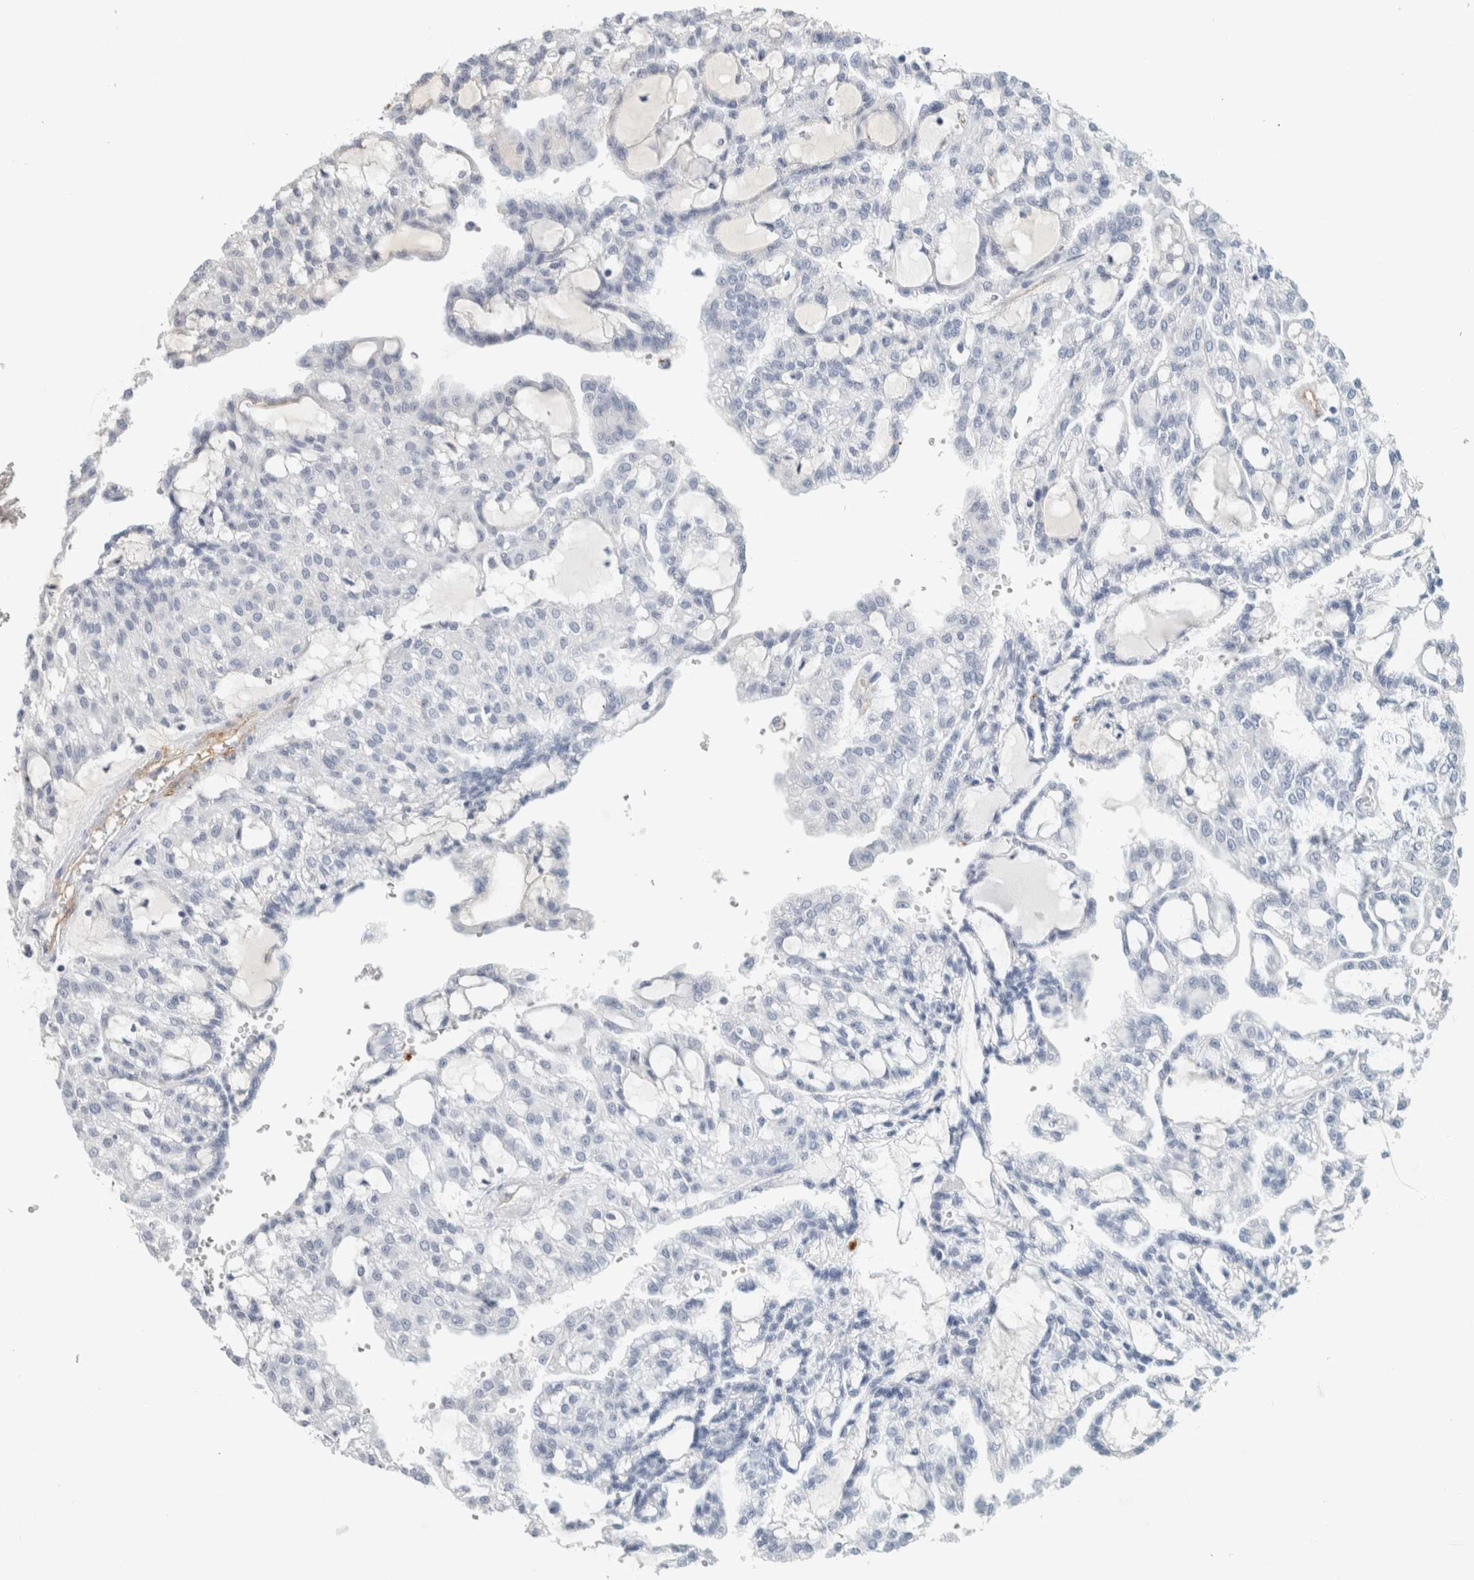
{"staining": {"intensity": "negative", "quantity": "none", "location": "none"}, "tissue": "renal cancer", "cell_type": "Tumor cells", "image_type": "cancer", "snomed": [{"axis": "morphology", "description": "Adenocarcinoma, NOS"}, {"axis": "topography", "description": "Kidney"}], "caption": "There is no significant positivity in tumor cells of adenocarcinoma (renal). (Immunohistochemistry, brightfield microscopy, high magnification).", "gene": "CD36", "patient": {"sex": "male", "age": 63}}